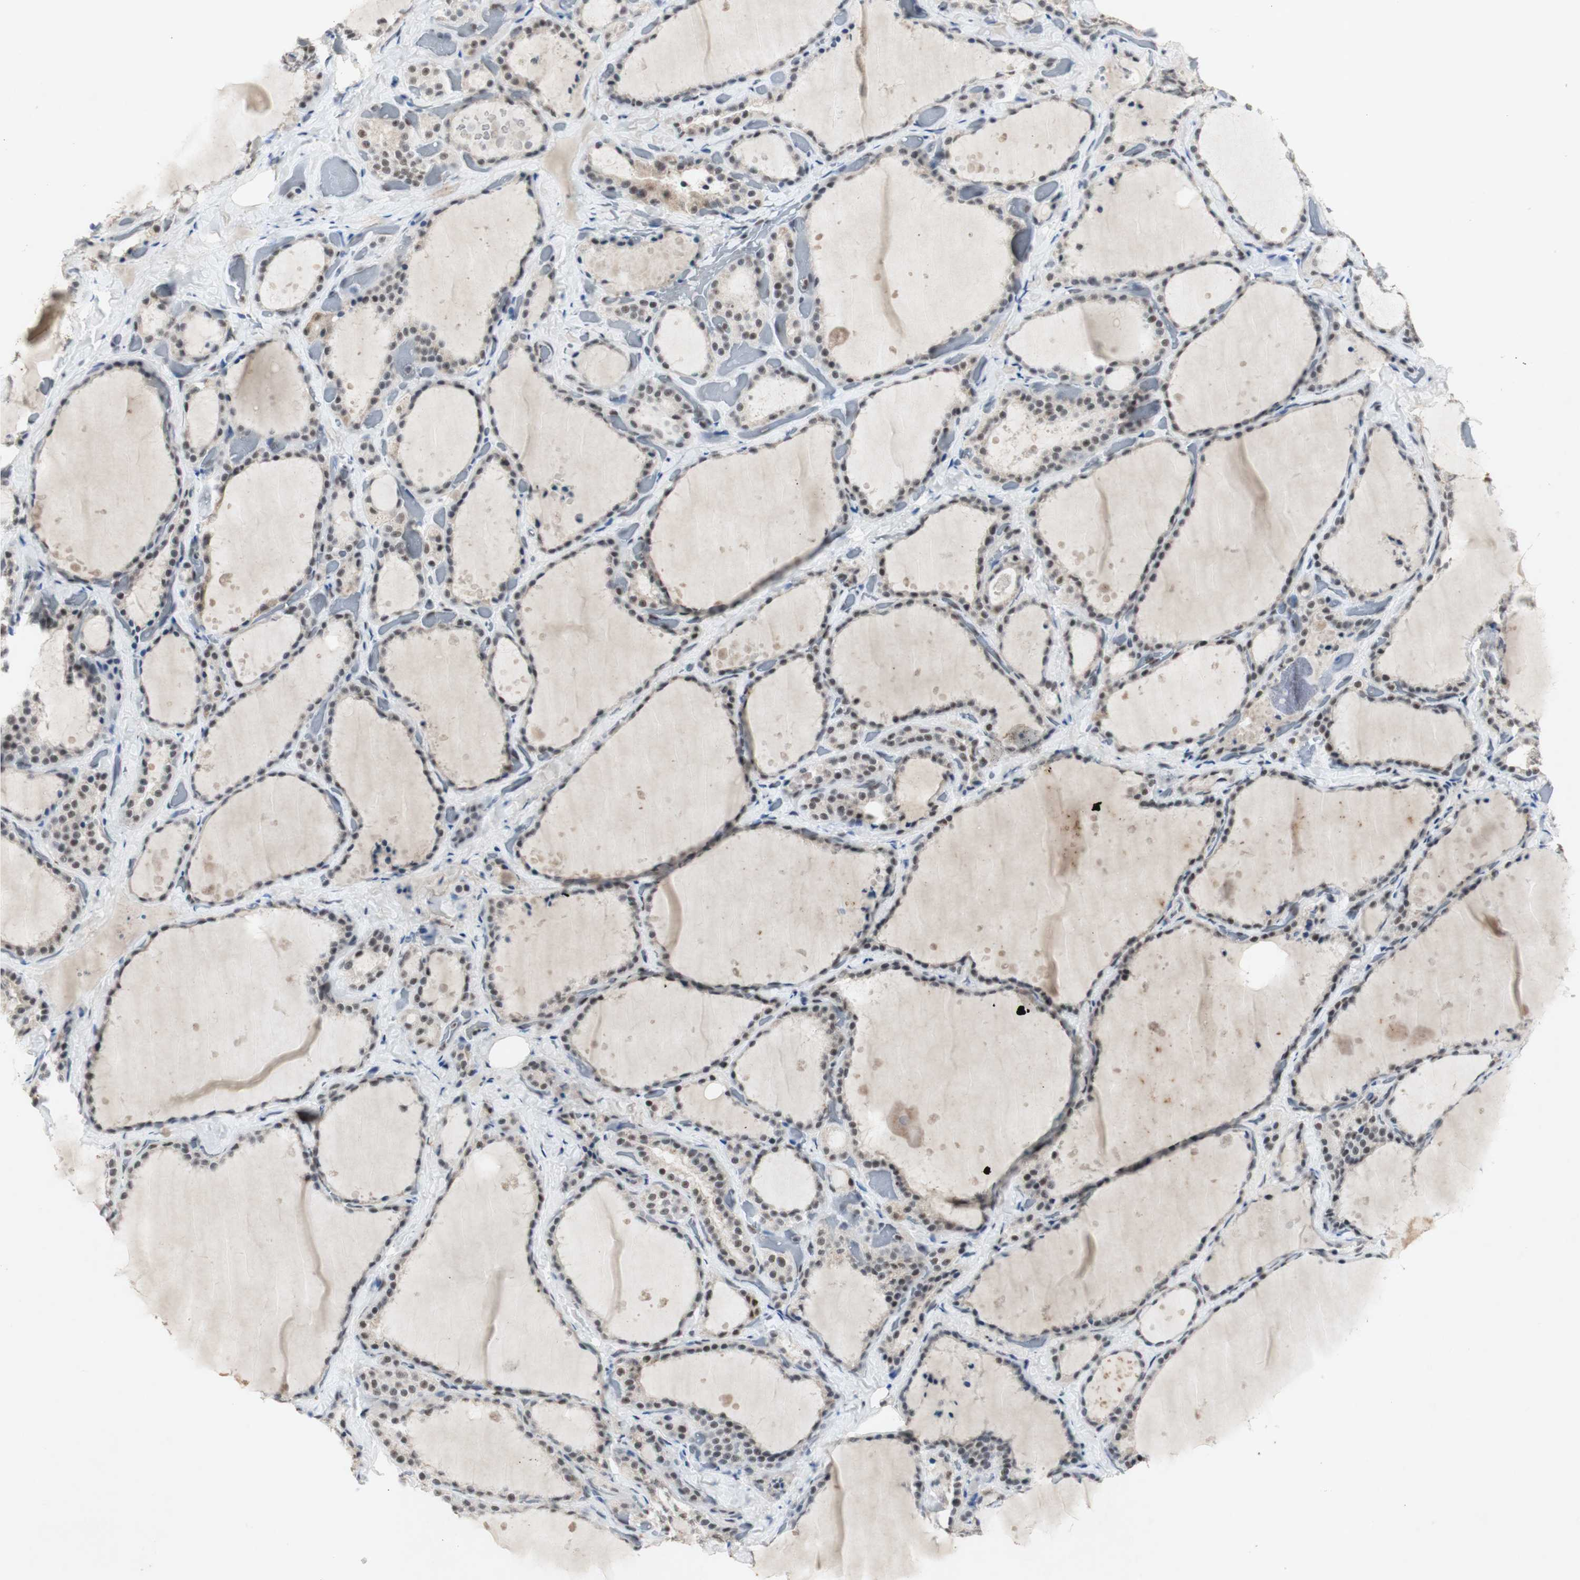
{"staining": {"intensity": "strong", "quantity": ">75%", "location": "cytoplasmic/membranous,nuclear"}, "tissue": "thyroid gland", "cell_type": "Glandular cells", "image_type": "normal", "snomed": [{"axis": "morphology", "description": "Normal tissue, NOS"}, {"axis": "topography", "description": "Thyroid gland"}], "caption": "The photomicrograph reveals staining of benign thyroid gland, revealing strong cytoplasmic/membranous,nuclear protein positivity (brown color) within glandular cells. (brown staining indicates protein expression, while blue staining denotes nuclei).", "gene": "SNRPB", "patient": {"sex": "female", "age": 44}}